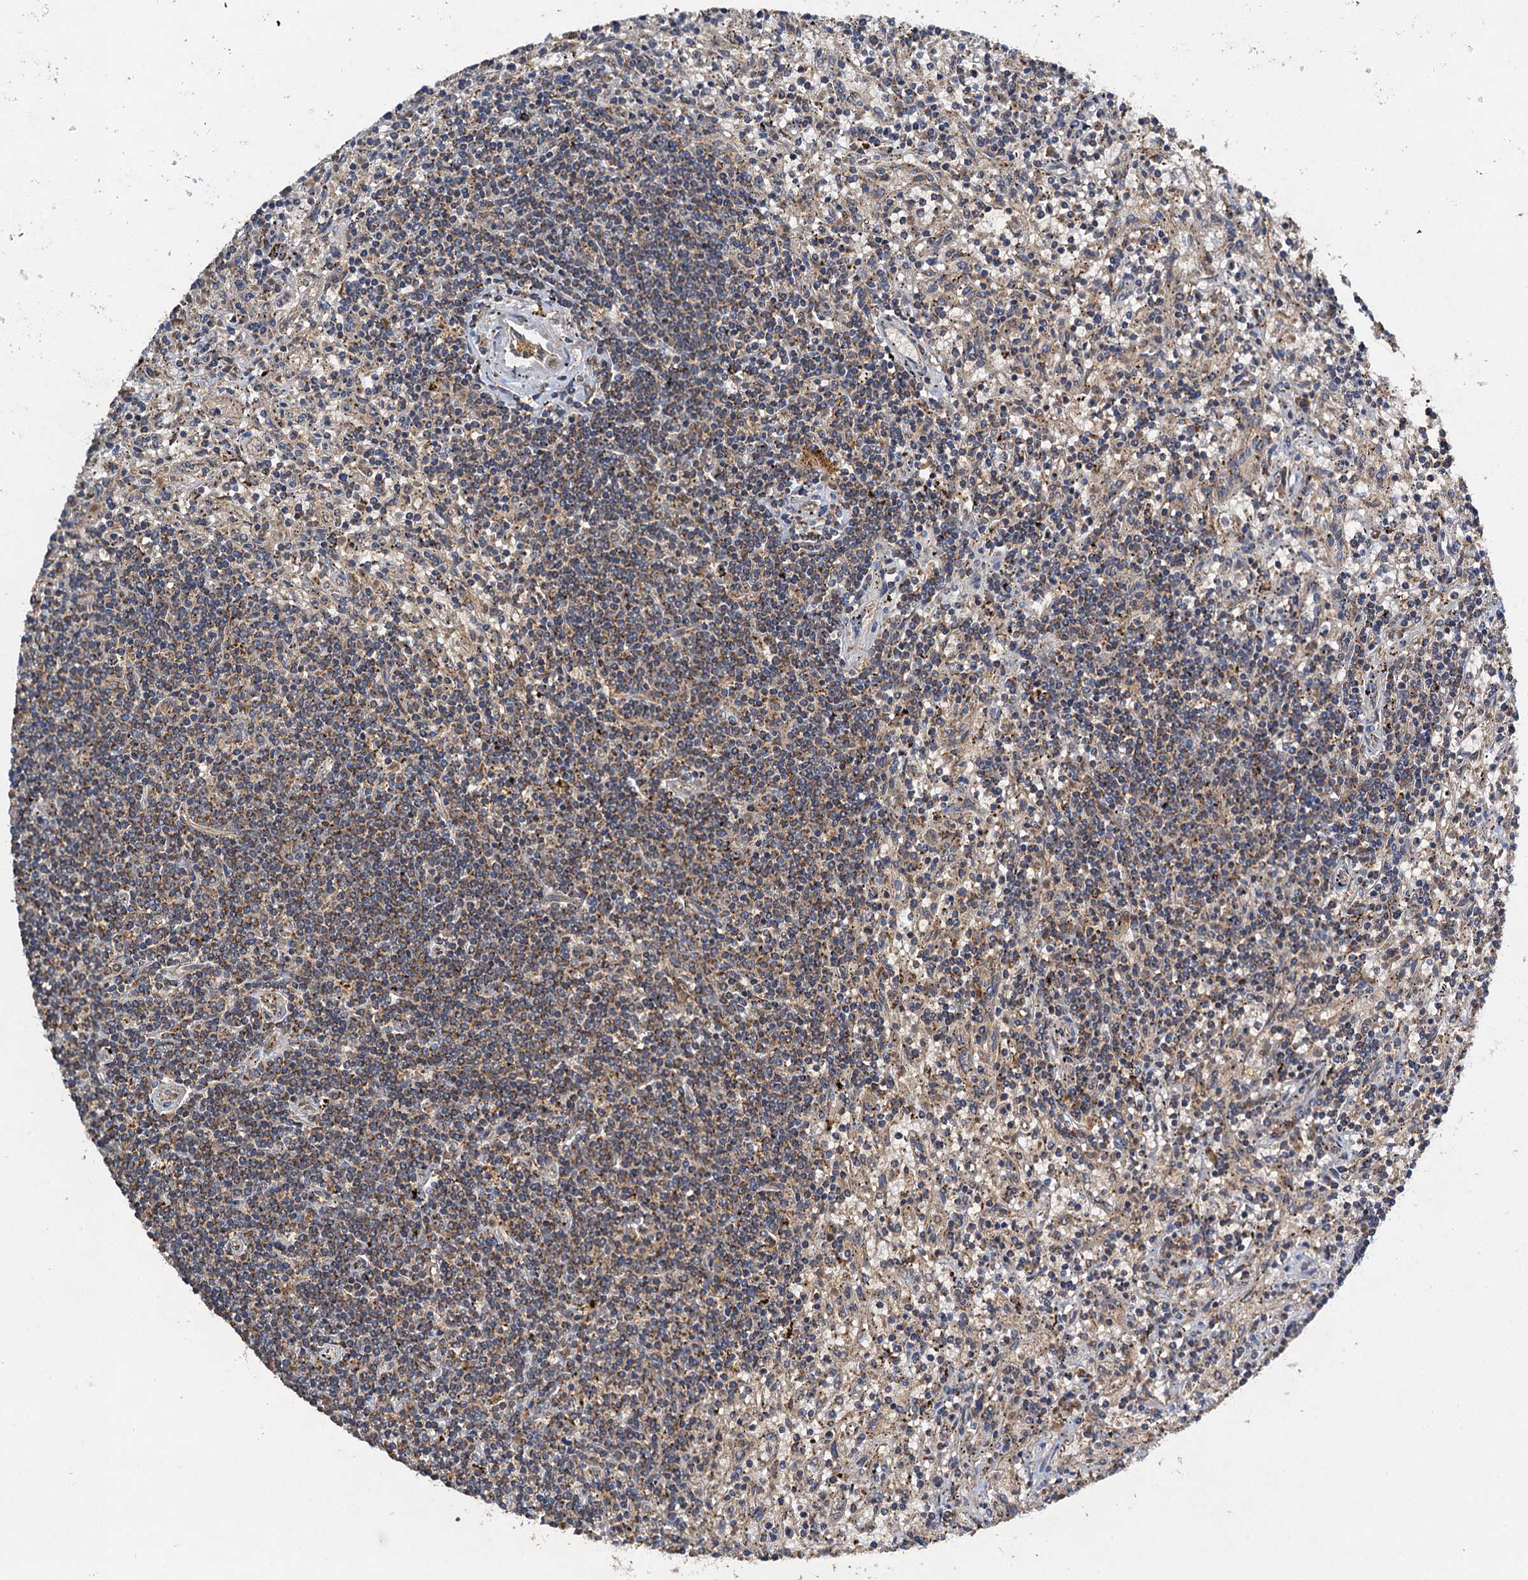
{"staining": {"intensity": "weak", "quantity": "25%-75%", "location": "cytoplasmic/membranous"}, "tissue": "lymphoma", "cell_type": "Tumor cells", "image_type": "cancer", "snomed": [{"axis": "morphology", "description": "Malignant lymphoma, non-Hodgkin's type, Low grade"}, {"axis": "topography", "description": "Spleen"}], "caption": "The histopathology image demonstrates immunohistochemical staining of low-grade malignant lymphoma, non-Hodgkin's type. There is weak cytoplasmic/membranous expression is seen in approximately 25%-75% of tumor cells. The staining was performed using DAB to visualize the protein expression in brown, while the nuclei were stained in blue with hematoxylin (Magnification: 20x).", "gene": "NDUFA13", "patient": {"sex": "male", "age": 76}}